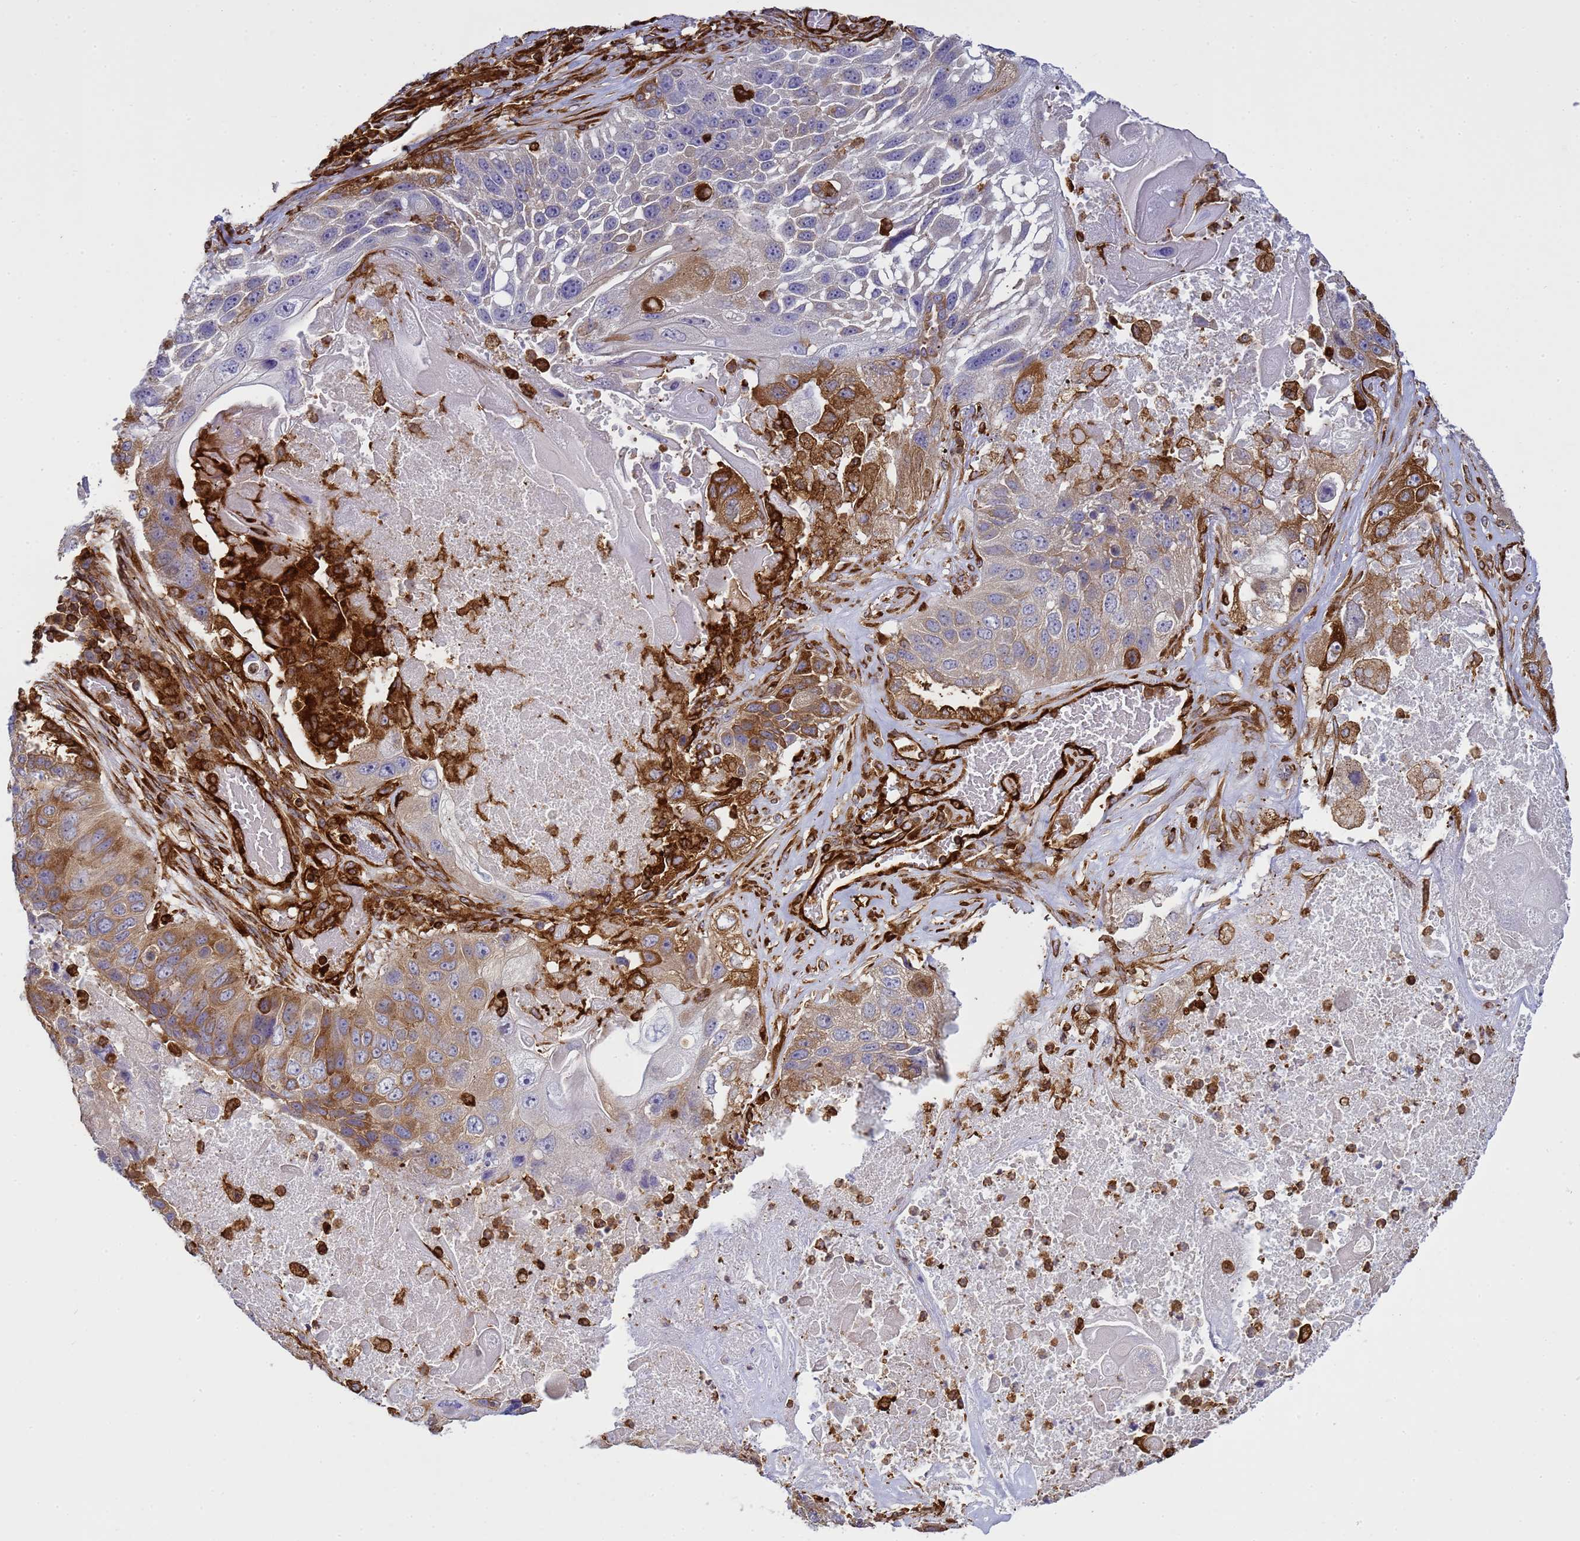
{"staining": {"intensity": "moderate", "quantity": "25%-75%", "location": "cytoplasmic/membranous"}, "tissue": "lung cancer", "cell_type": "Tumor cells", "image_type": "cancer", "snomed": [{"axis": "morphology", "description": "Squamous cell carcinoma, NOS"}, {"axis": "topography", "description": "Lung"}], "caption": "Moderate cytoplasmic/membranous protein positivity is seen in approximately 25%-75% of tumor cells in lung cancer (squamous cell carcinoma). Using DAB (brown) and hematoxylin (blue) stains, captured at high magnification using brightfield microscopy.", "gene": "ZBTB8OS", "patient": {"sex": "male", "age": 61}}